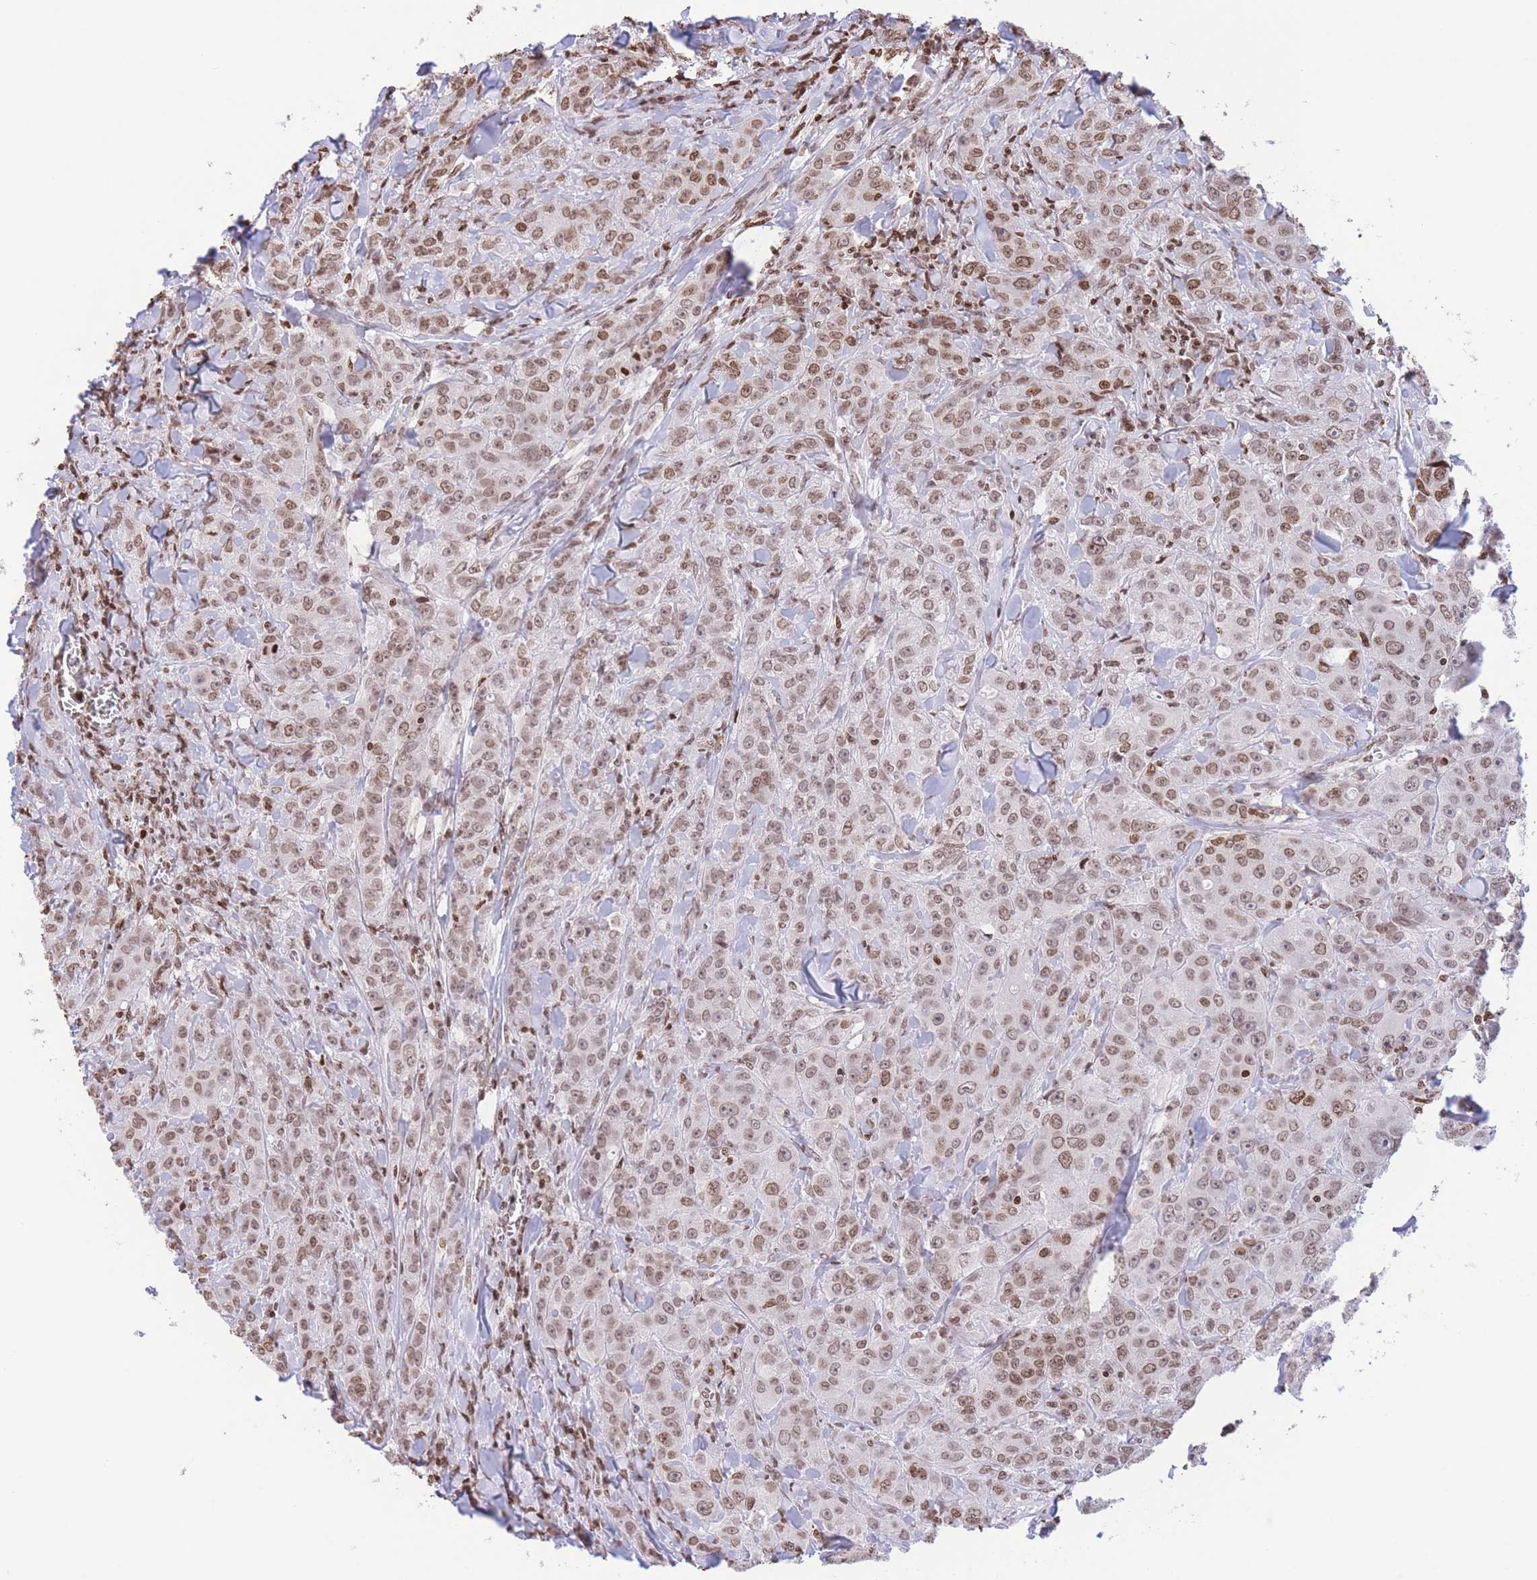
{"staining": {"intensity": "moderate", "quantity": ">75%", "location": "nuclear"}, "tissue": "breast cancer", "cell_type": "Tumor cells", "image_type": "cancer", "snomed": [{"axis": "morphology", "description": "Duct carcinoma"}, {"axis": "topography", "description": "Breast"}], "caption": "Brown immunohistochemical staining in breast cancer (invasive ductal carcinoma) reveals moderate nuclear staining in about >75% of tumor cells.", "gene": "H2BC11", "patient": {"sex": "female", "age": 43}}